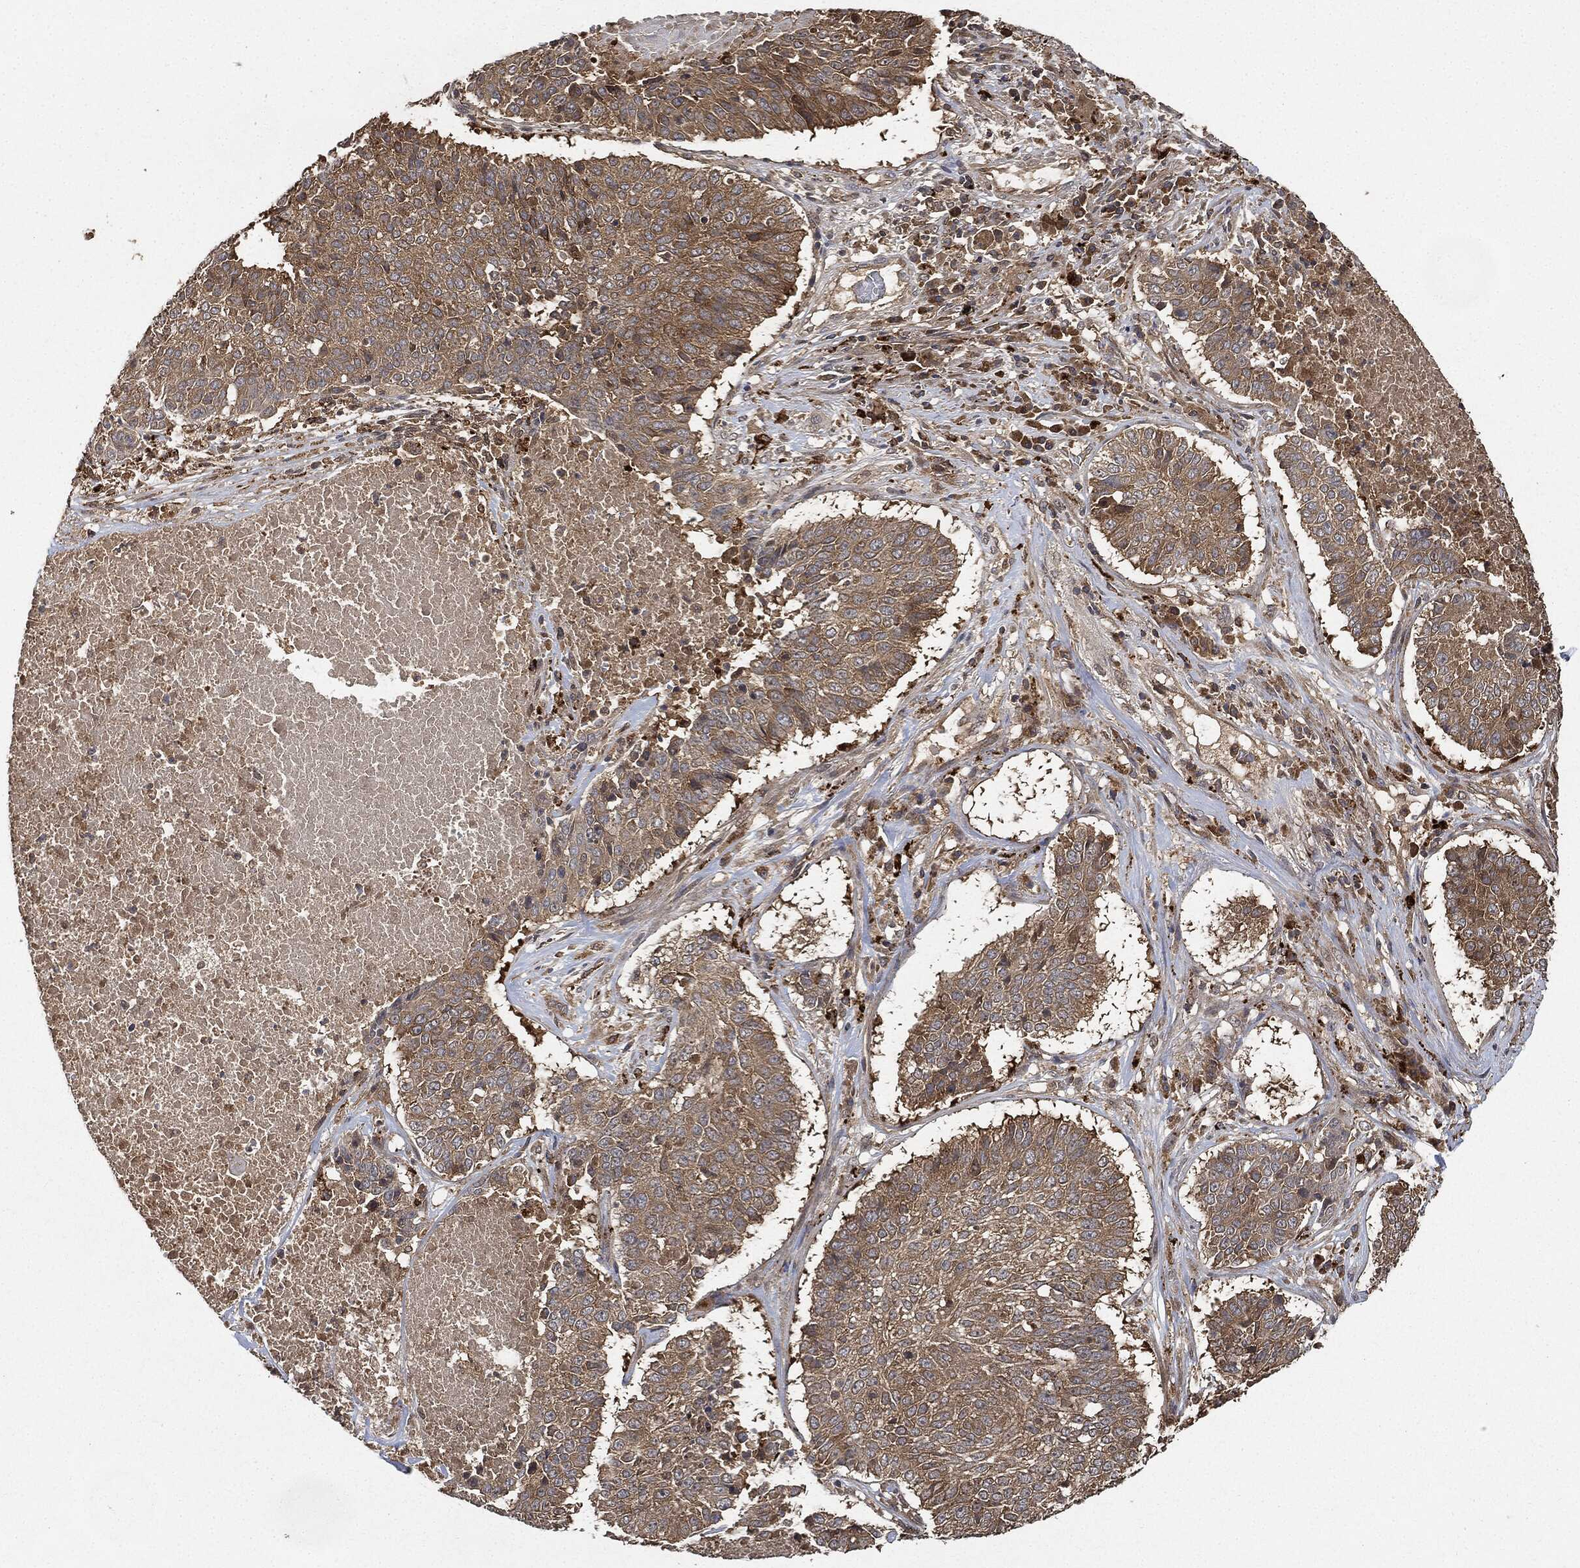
{"staining": {"intensity": "weak", "quantity": ">75%", "location": "cytoplasmic/membranous"}, "tissue": "lung cancer", "cell_type": "Tumor cells", "image_type": "cancer", "snomed": [{"axis": "morphology", "description": "Squamous cell carcinoma, NOS"}, {"axis": "topography", "description": "Lung"}], "caption": "Immunohistochemistry of human lung cancer (squamous cell carcinoma) displays low levels of weak cytoplasmic/membranous positivity in approximately >75% of tumor cells.", "gene": "BRAF", "patient": {"sex": "male", "age": 64}}